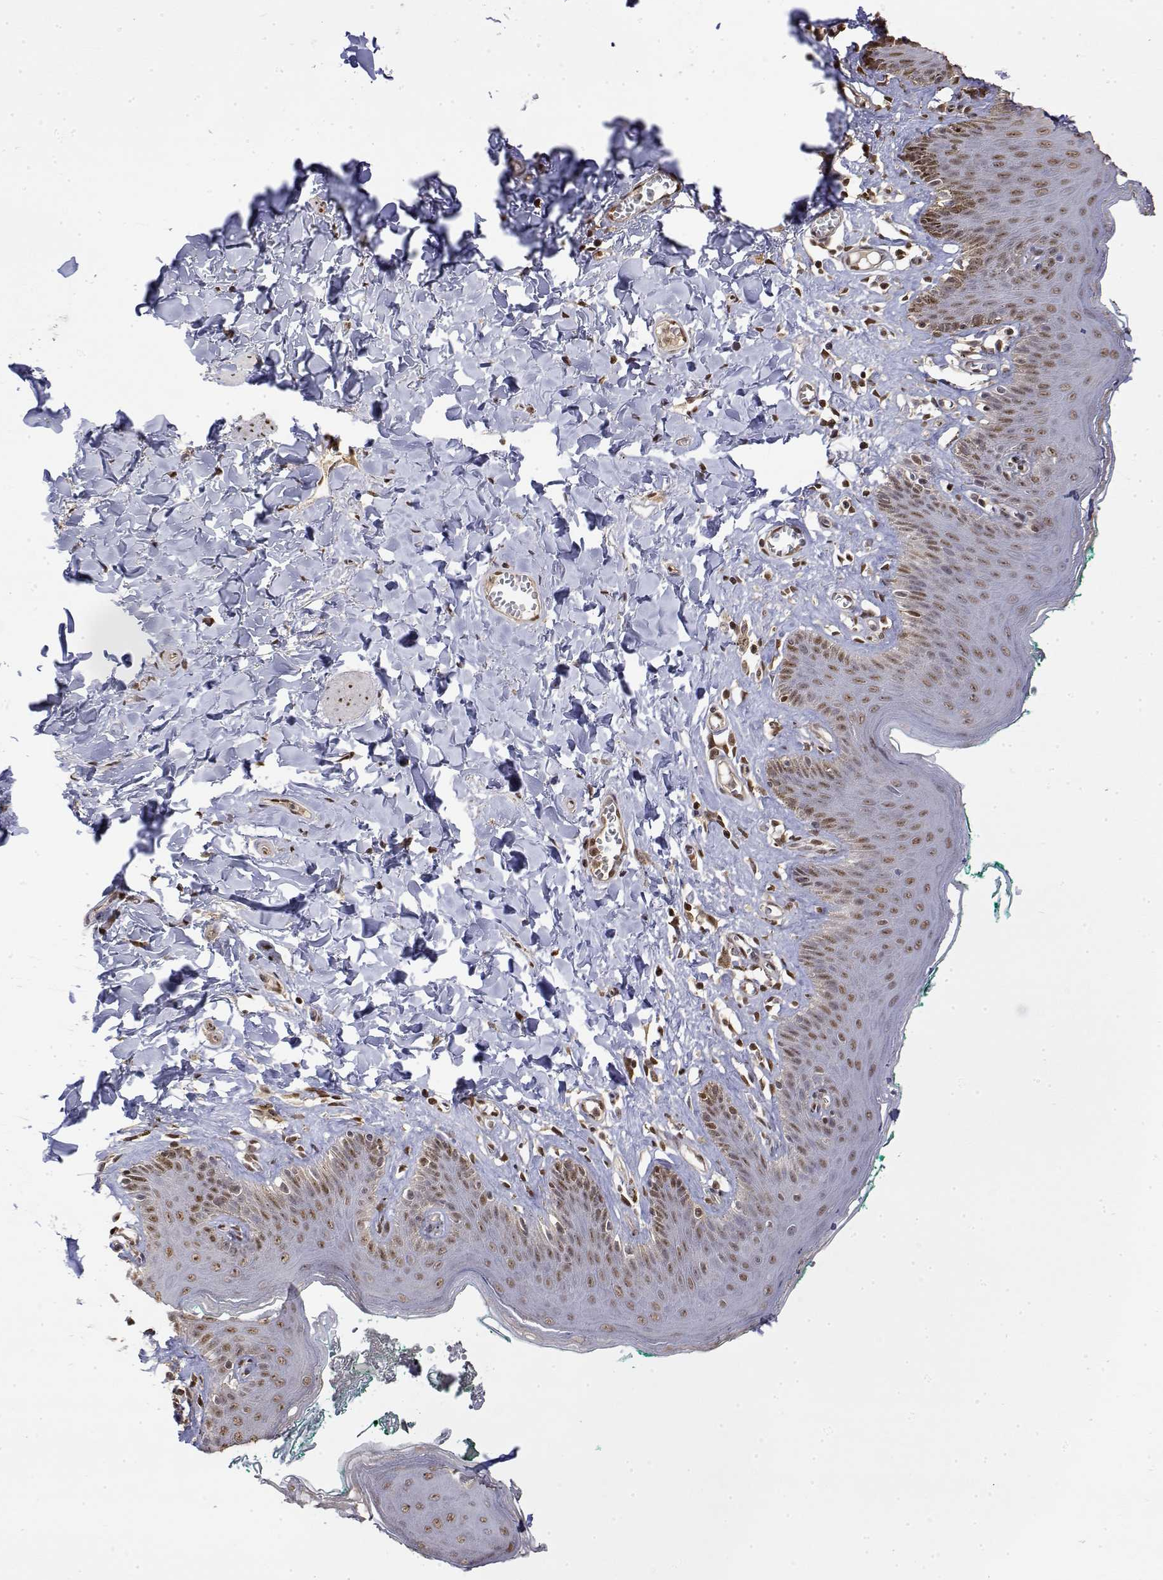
{"staining": {"intensity": "moderate", "quantity": ">75%", "location": "nuclear"}, "tissue": "skin", "cell_type": "Epidermal cells", "image_type": "normal", "snomed": [{"axis": "morphology", "description": "Normal tissue, NOS"}, {"axis": "topography", "description": "Vulva"}, {"axis": "topography", "description": "Peripheral nerve tissue"}], "caption": "Protein analysis of benign skin displays moderate nuclear staining in approximately >75% of epidermal cells.", "gene": "TPI1", "patient": {"sex": "female", "age": 66}}